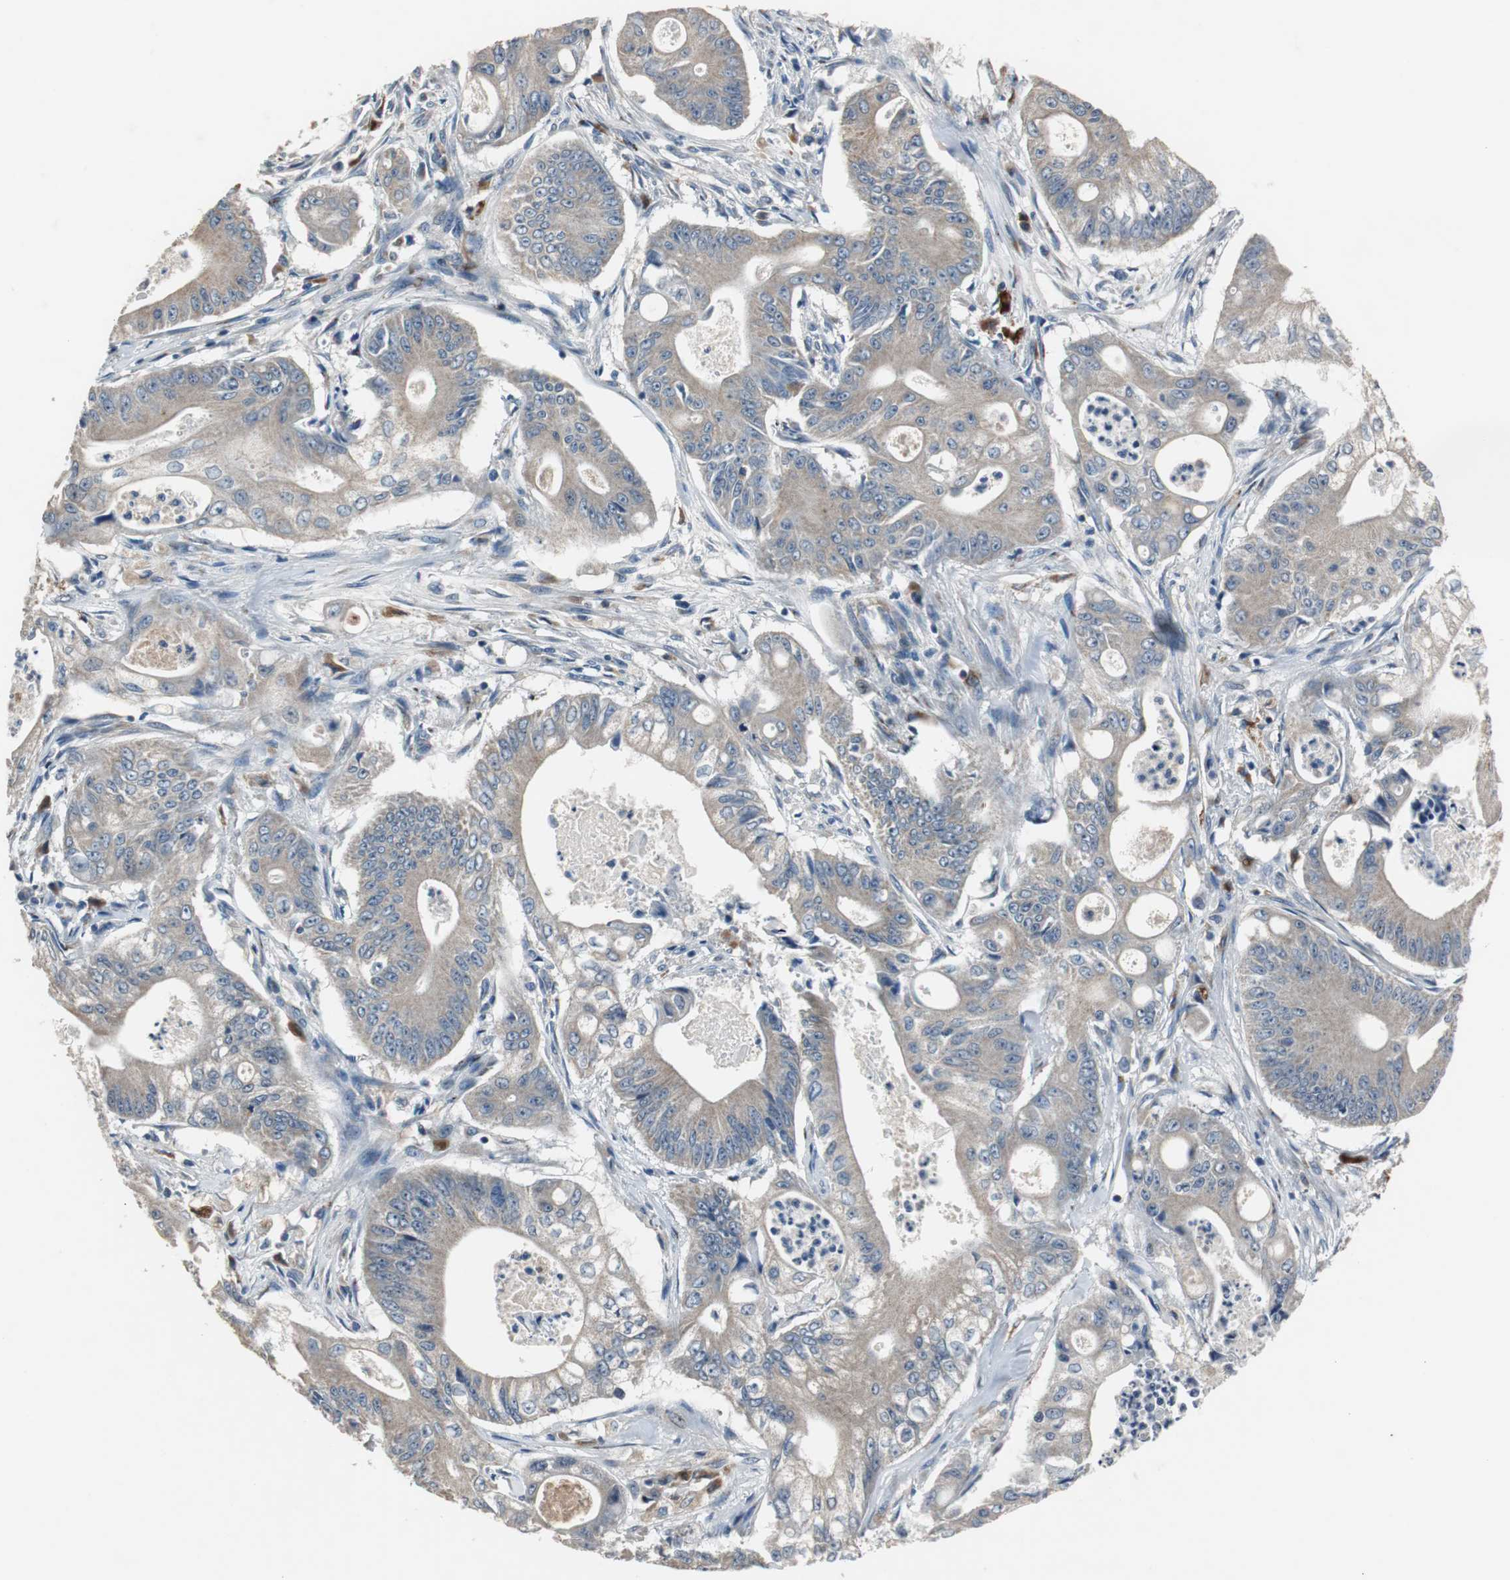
{"staining": {"intensity": "weak", "quantity": ">75%", "location": "cytoplasmic/membranous"}, "tissue": "pancreatic cancer", "cell_type": "Tumor cells", "image_type": "cancer", "snomed": [{"axis": "morphology", "description": "Normal tissue, NOS"}, {"axis": "topography", "description": "Lymph node"}], "caption": "The photomicrograph shows immunohistochemical staining of pancreatic cancer. There is weak cytoplasmic/membranous staining is present in about >75% of tumor cells.", "gene": "PCYT1B", "patient": {"sex": "male", "age": 62}}